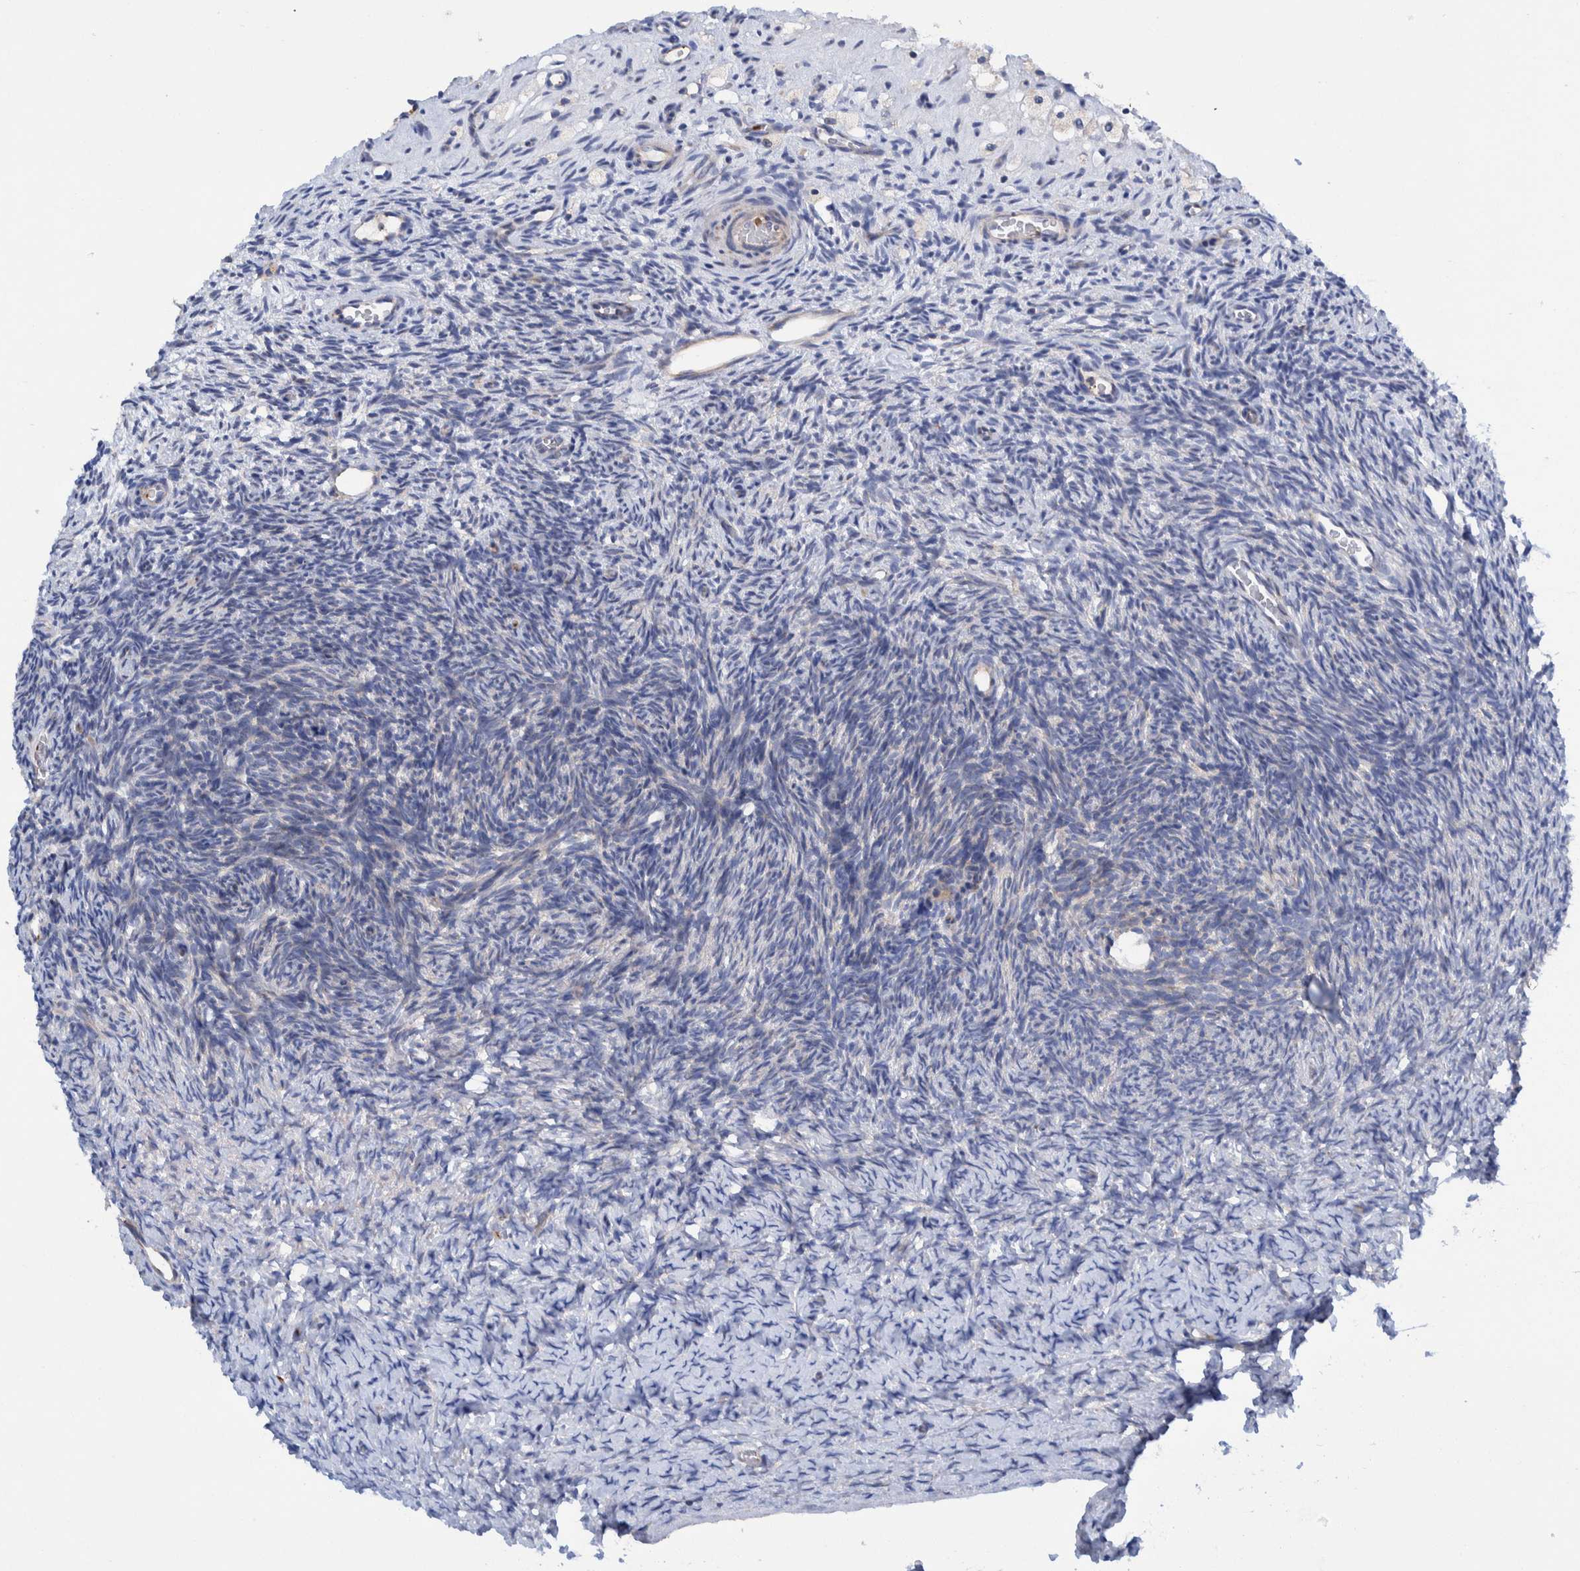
{"staining": {"intensity": "strong", "quantity": ">75%", "location": "cytoplasmic/membranous"}, "tissue": "ovary", "cell_type": "Follicle cells", "image_type": "normal", "snomed": [{"axis": "morphology", "description": "Normal tissue, NOS"}, {"axis": "topography", "description": "Ovary"}], "caption": "A brown stain labels strong cytoplasmic/membranous staining of a protein in follicle cells of benign ovary. (DAB = brown stain, brightfield microscopy at high magnification).", "gene": "TRIM58", "patient": {"sex": "female", "age": 34}}